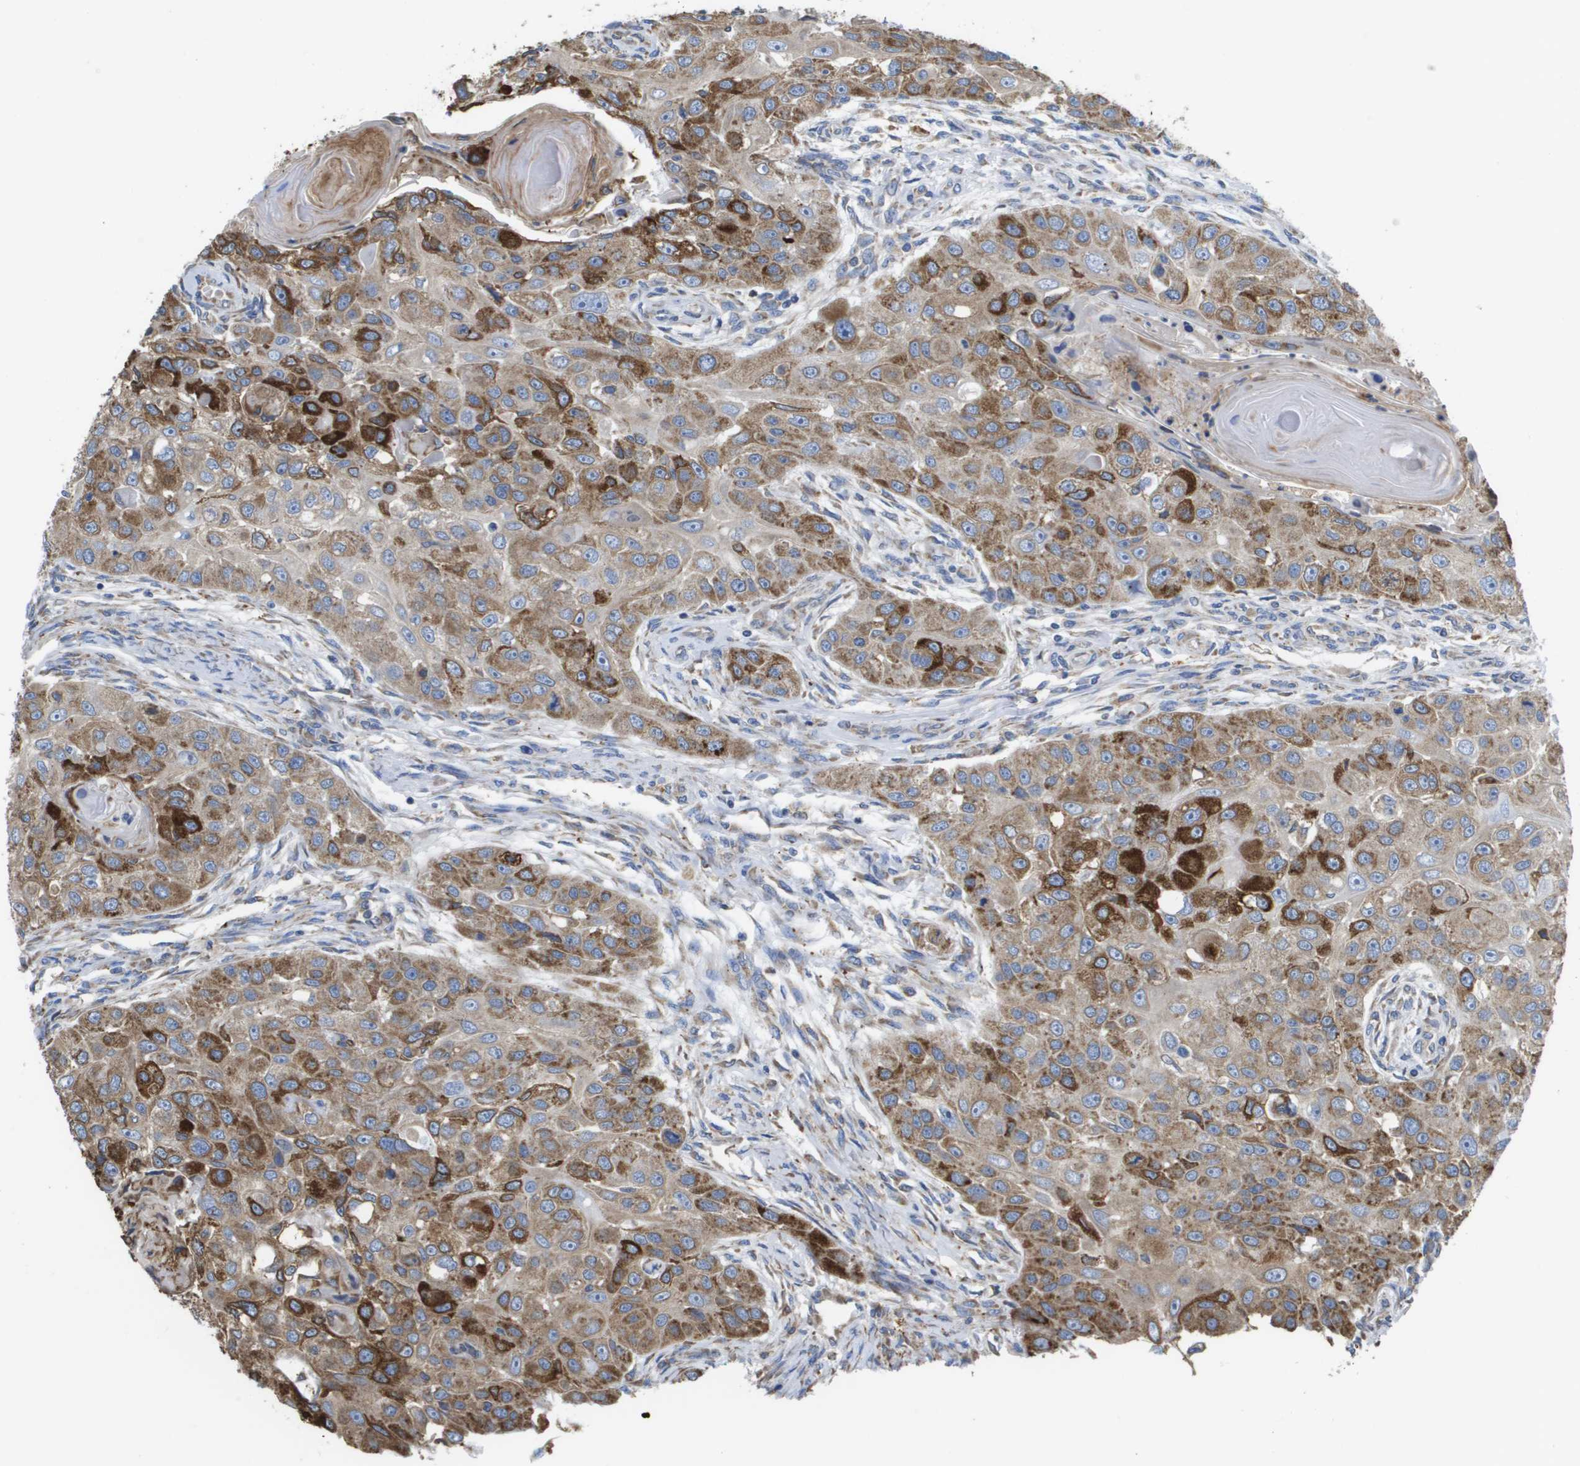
{"staining": {"intensity": "moderate", "quantity": ">75%", "location": "cytoplasmic/membranous"}, "tissue": "head and neck cancer", "cell_type": "Tumor cells", "image_type": "cancer", "snomed": [{"axis": "morphology", "description": "Normal tissue, NOS"}, {"axis": "morphology", "description": "Squamous cell carcinoma, NOS"}, {"axis": "topography", "description": "Skeletal muscle"}, {"axis": "topography", "description": "Head-Neck"}], "caption": "This is a photomicrograph of immunohistochemistry staining of head and neck cancer (squamous cell carcinoma), which shows moderate expression in the cytoplasmic/membranous of tumor cells.", "gene": "SDR42E1", "patient": {"sex": "male", "age": 51}}